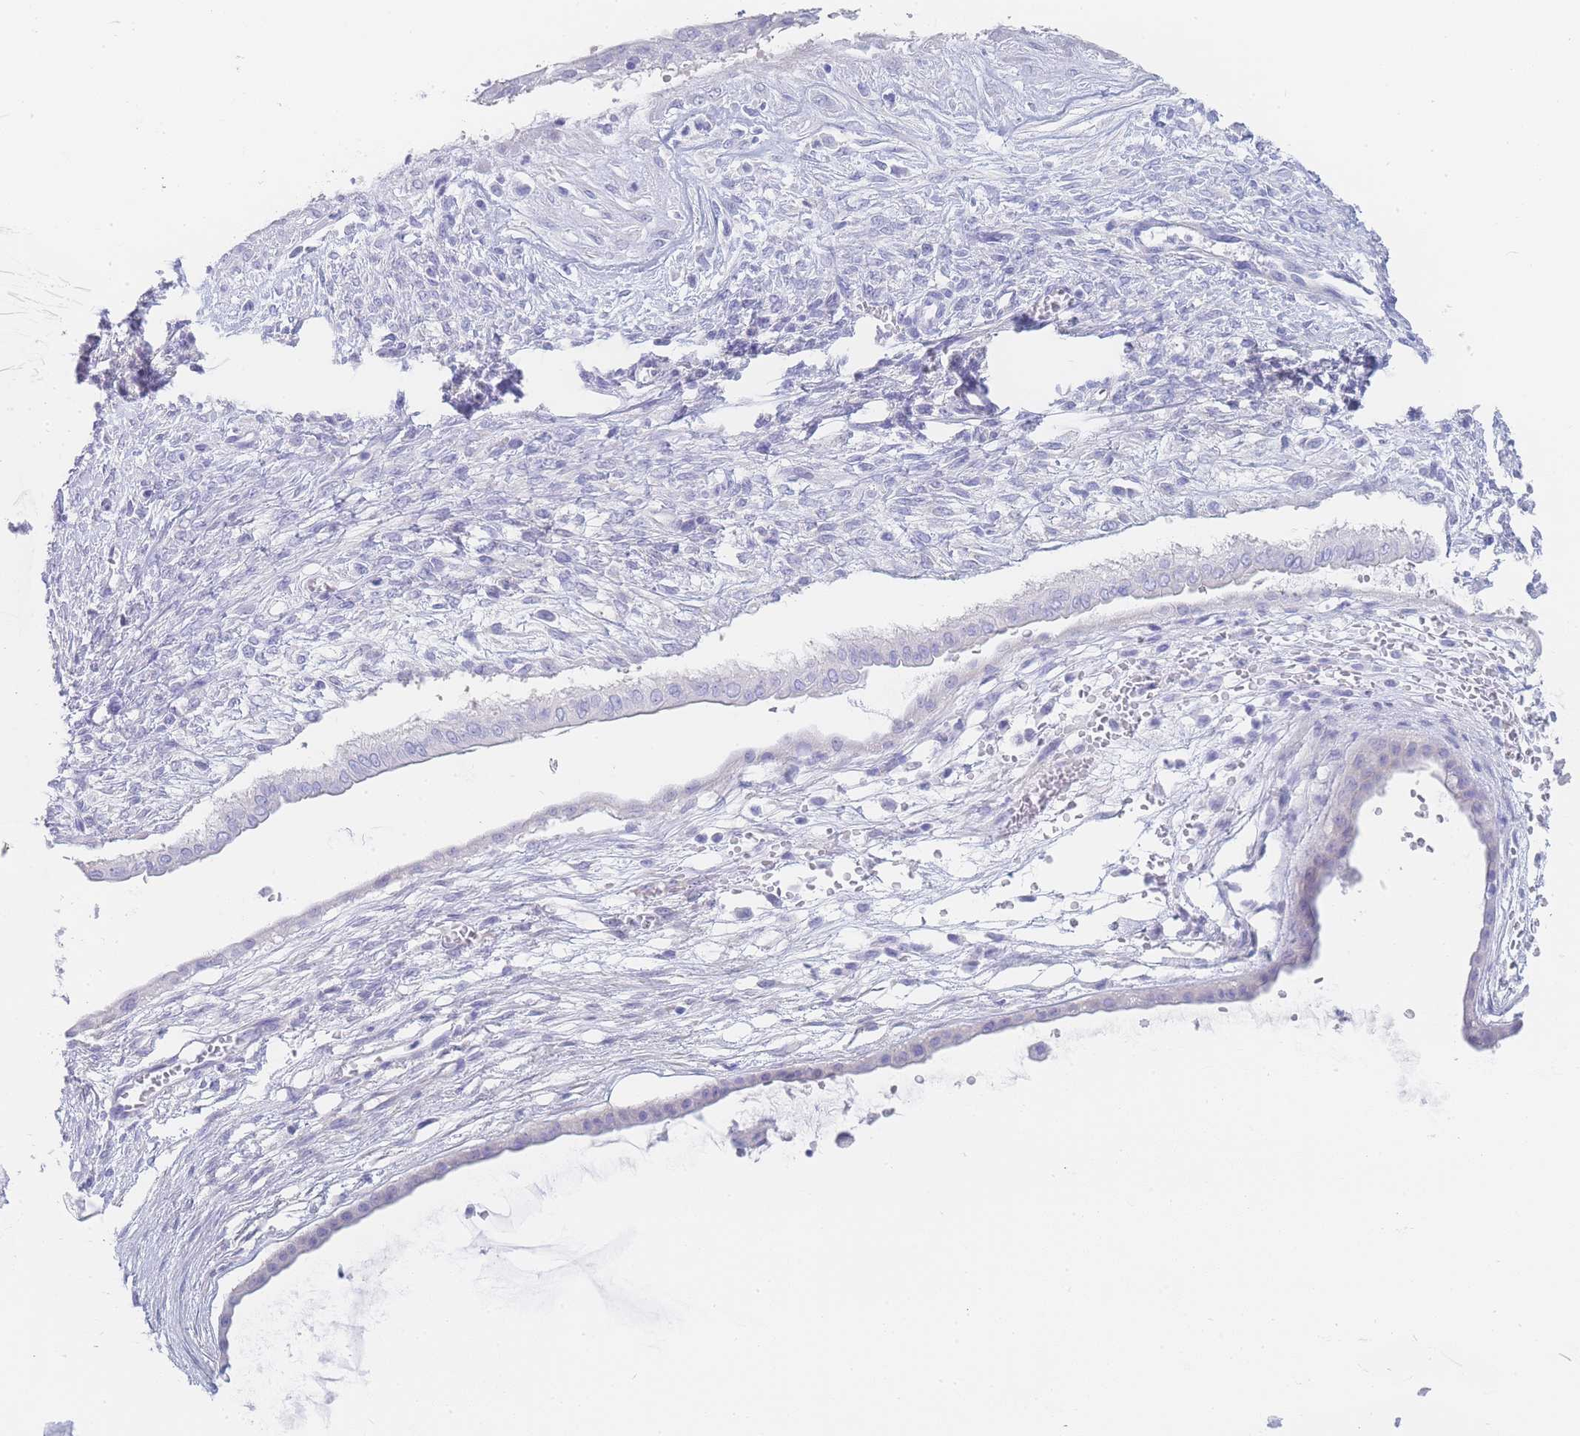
{"staining": {"intensity": "negative", "quantity": "none", "location": "none"}, "tissue": "ovarian cancer", "cell_type": "Tumor cells", "image_type": "cancer", "snomed": [{"axis": "morphology", "description": "Cystadenocarcinoma, mucinous, NOS"}, {"axis": "topography", "description": "Ovary"}], "caption": "This is an immunohistochemistry photomicrograph of ovarian mucinous cystadenocarcinoma. There is no expression in tumor cells.", "gene": "LZTFL1", "patient": {"sex": "female", "age": 73}}